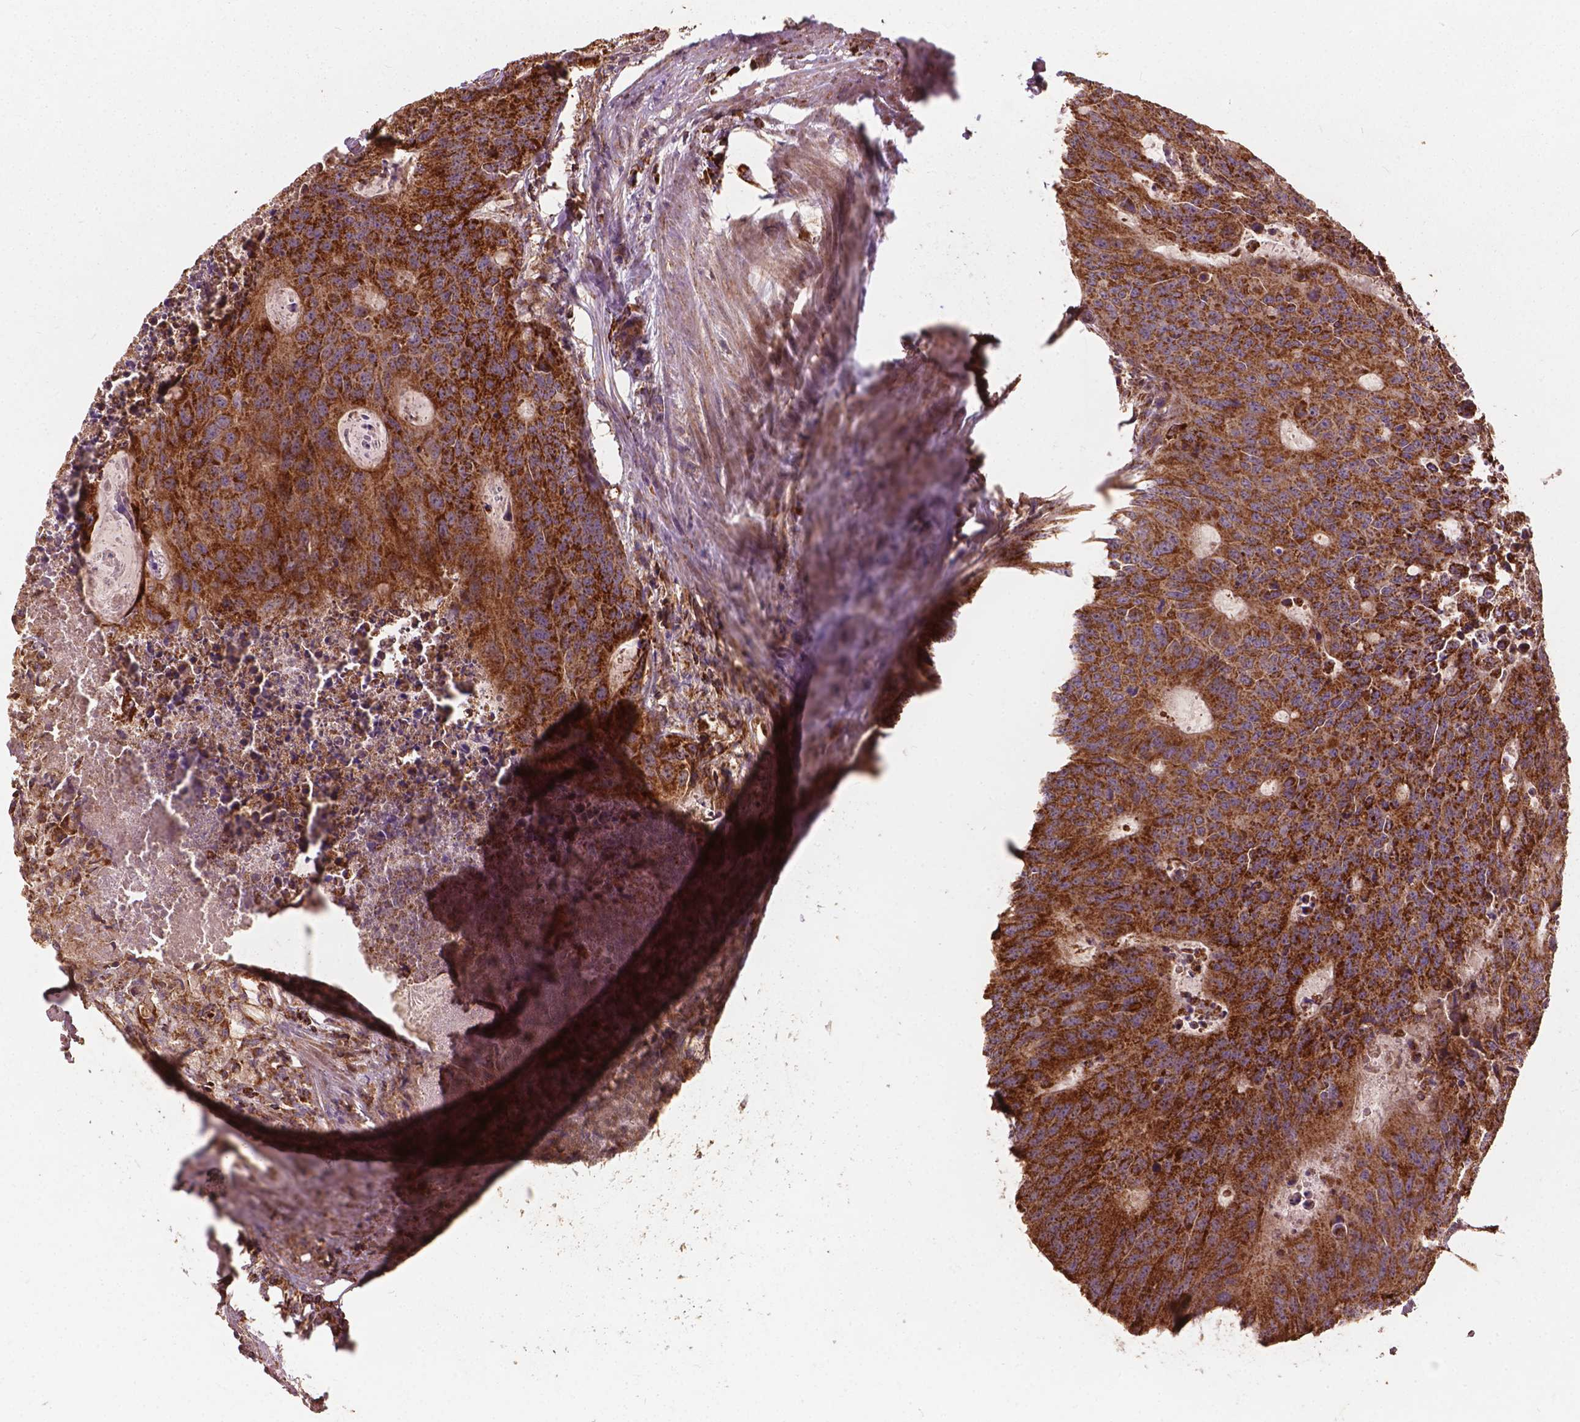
{"staining": {"intensity": "strong", "quantity": ">75%", "location": "cytoplasmic/membranous"}, "tissue": "colorectal cancer", "cell_type": "Tumor cells", "image_type": "cancer", "snomed": [{"axis": "morphology", "description": "Adenocarcinoma, NOS"}, {"axis": "topography", "description": "Colon"}], "caption": "Strong cytoplasmic/membranous expression for a protein is present in approximately >75% of tumor cells of colorectal cancer (adenocarcinoma) using immunohistochemistry (IHC).", "gene": "UBXN2A", "patient": {"sex": "male", "age": 67}}